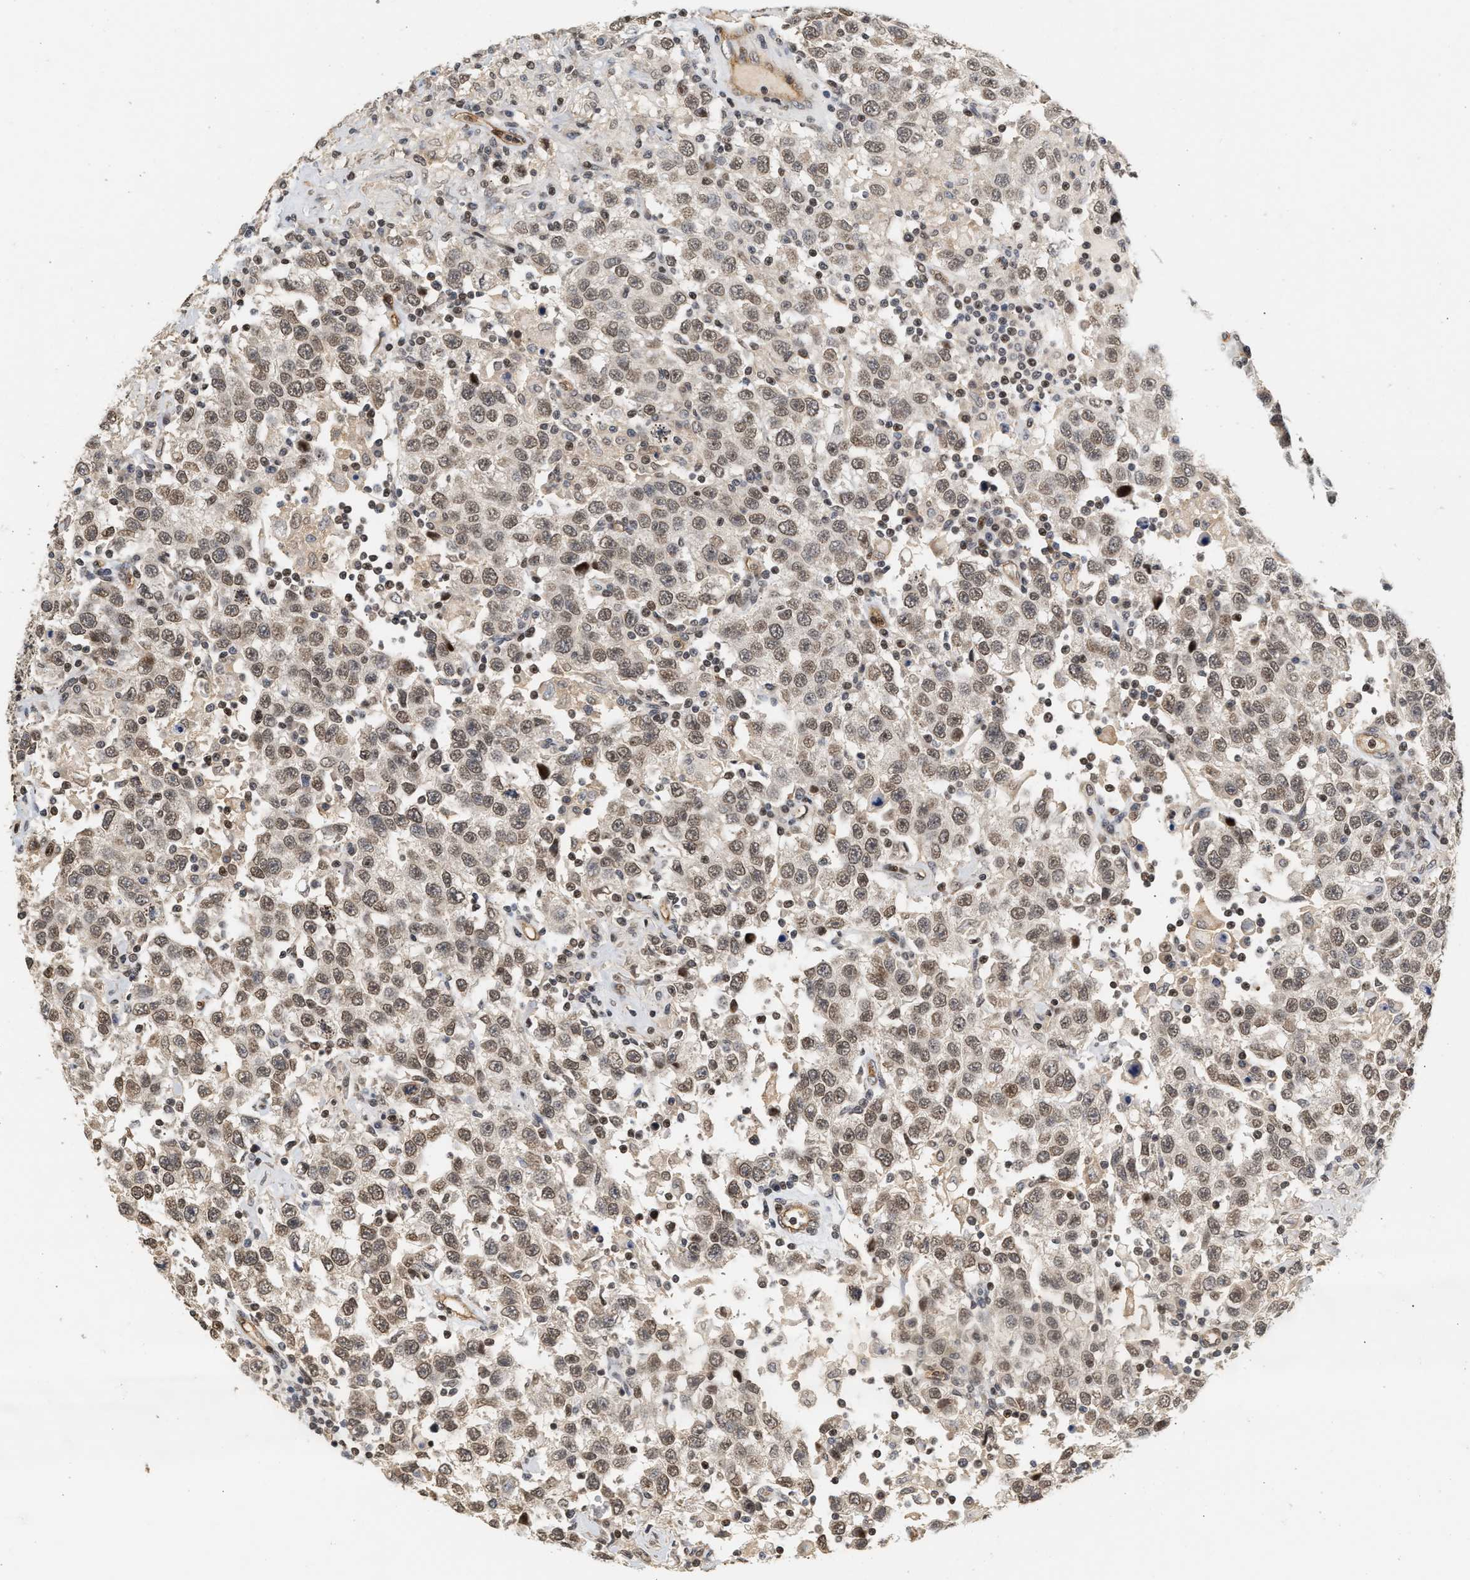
{"staining": {"intensity": "moderate", "quantity": ">75%", "location": "nuclear"}, "tissue": "testis cancer", "cell_type": "Tumor cells", "image_type": "cancer", "snomed": [{"axis": "morphology", "description": "Seminoma, NOS"}, {"axis": "topography", "description": "Testis"}], "caption": "Immunohistochemistry micrograph of neoplastic tissue: seminoma (testis) stained using IHC displays medium levels of moderate protein expression localized specifically in the nuclear of tumor cells, appearing as a nuclear brown color.", "gene": "PLXND1", "patient": {"sex": "male", "age": 41}}